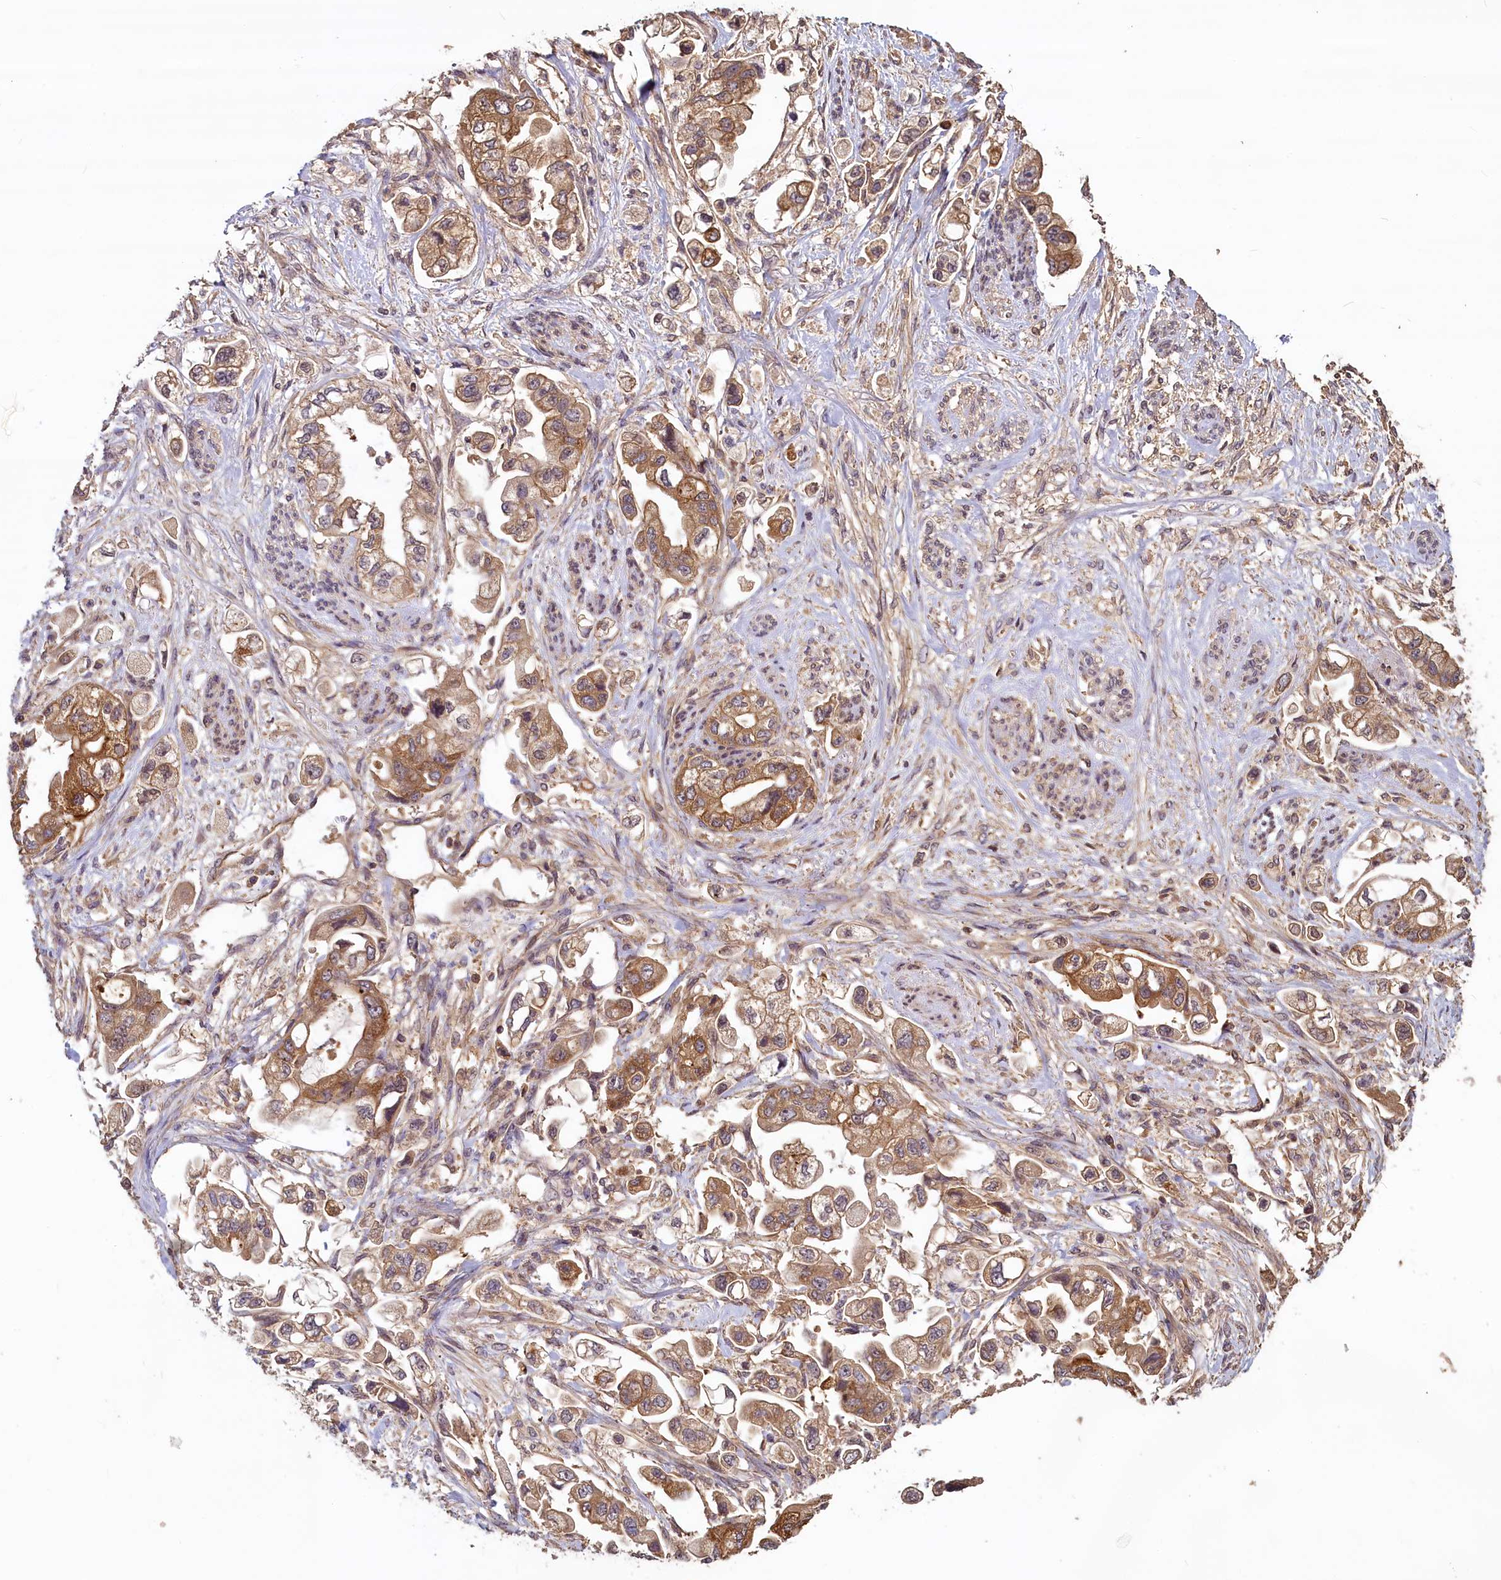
{"staining": {"intensity": "moderate", "quantity": ">75%", "location": "cytoplasmic/membranous"}, "tissue": "stomach cancer", "cell_type": "Tumor cells", "image_type": "cancer", "snomed": [{"axis": "morphology", "description": "Adenocarcinoma, NOS"}, {"axis": "topography", "description": "Stomach"}], "caption": "An image of adenocarcinoma (stomach) stained for a protein demonstrates moderate cytoplasmic/membranous brown staining in tumor cells.", "gene": "NUDT6", "patient": {"sex": "male", "age": 62}}